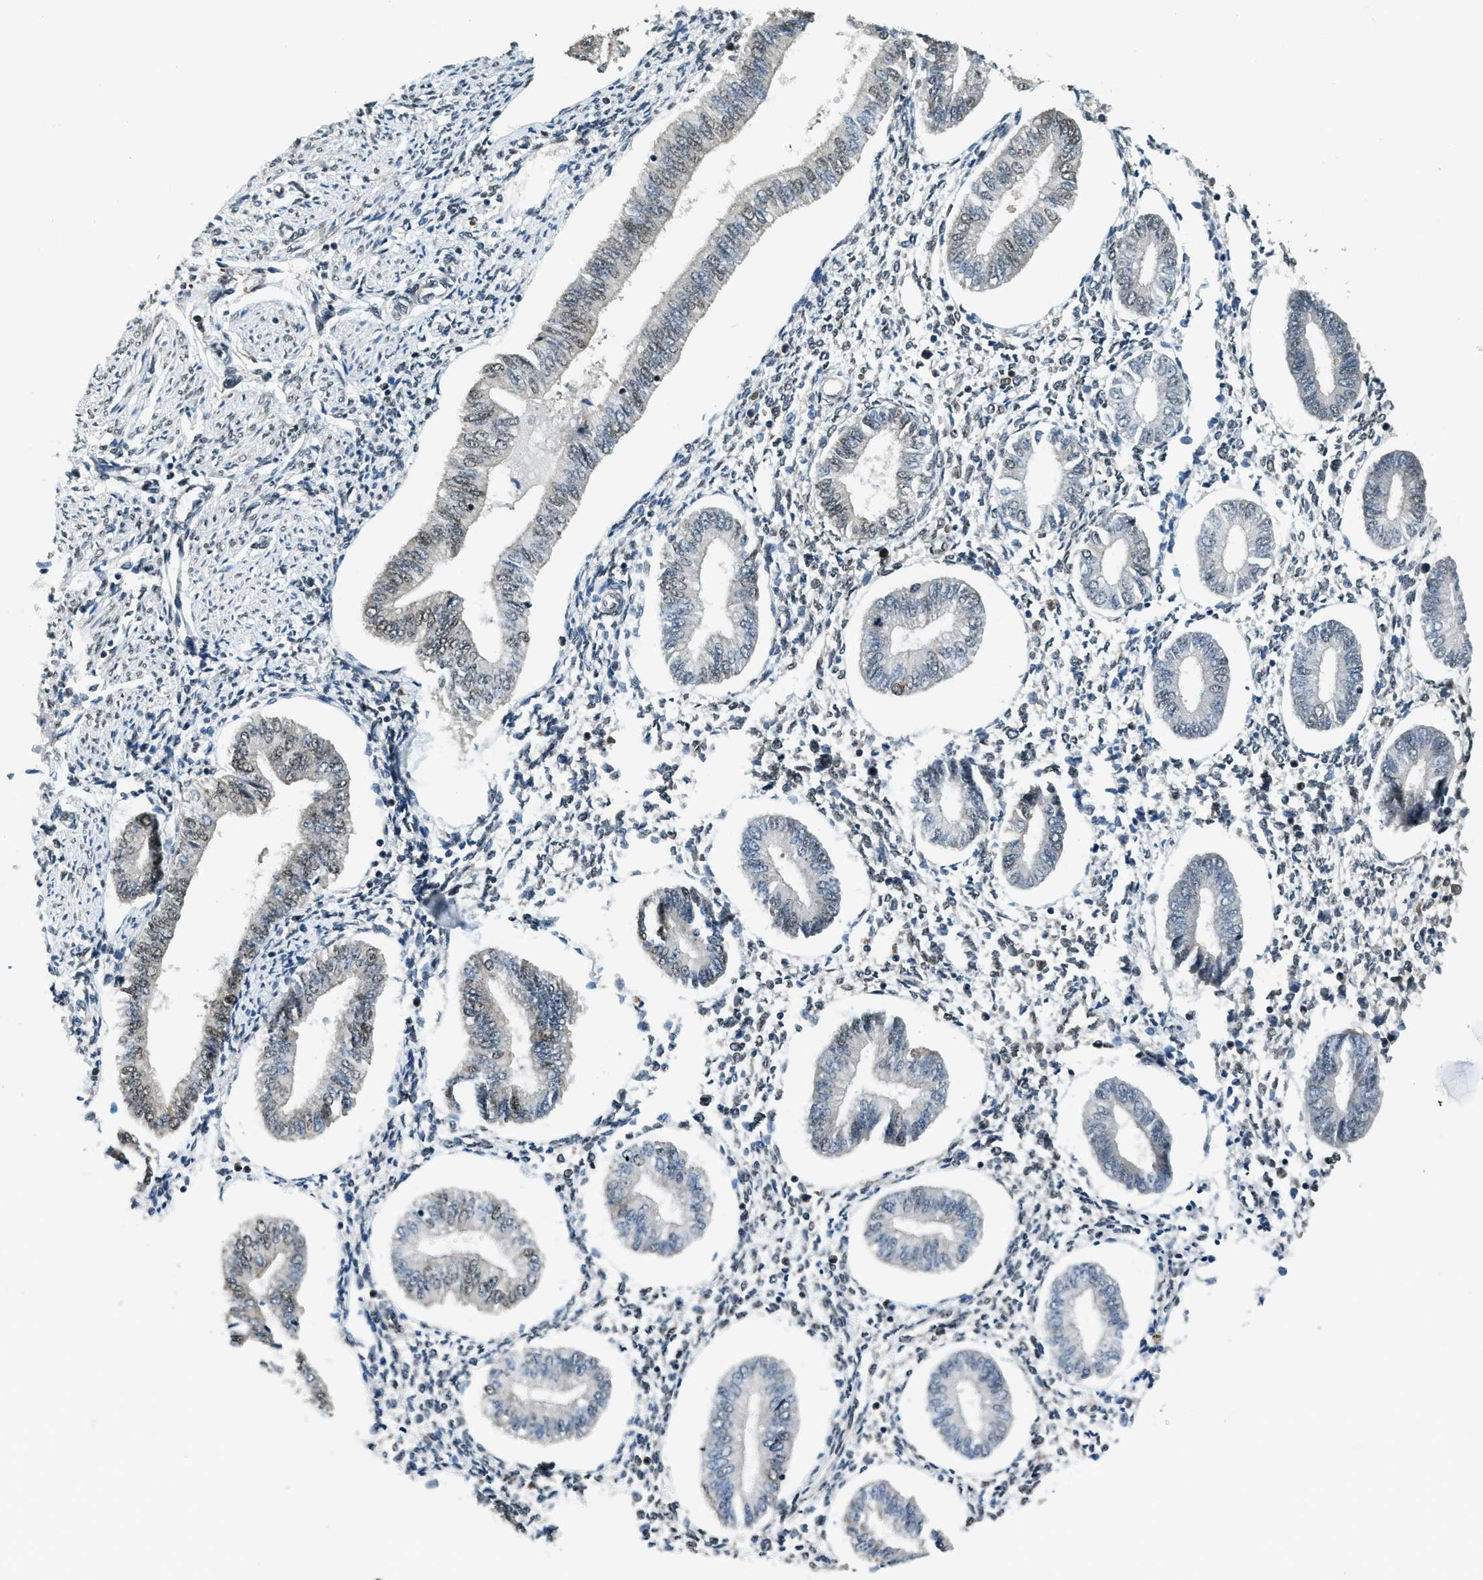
{"staining": {"intensity": "negative", "quantity": "none", "location": "none"}, "tissue": "endometrium", "cell_type": "Cells in endometrial stroma", "image_type": "normal", "snomed": [{"axis": "morphology", "description": "Normal tissue, NOS"}, {"axis": "topography", "description": "Endometrium"}], "caption": "Benign endometrium was stained to show a protein in brown. There is no significant expression in cells in endometrial stroma. Brightfield microscopy of immunohistochemistry stained with DAB (brown) and hematoxylin (blue), captured at high magnification.", "gene": "RAB11FIP1", "patient": {"sex": "female", "age": 50}}